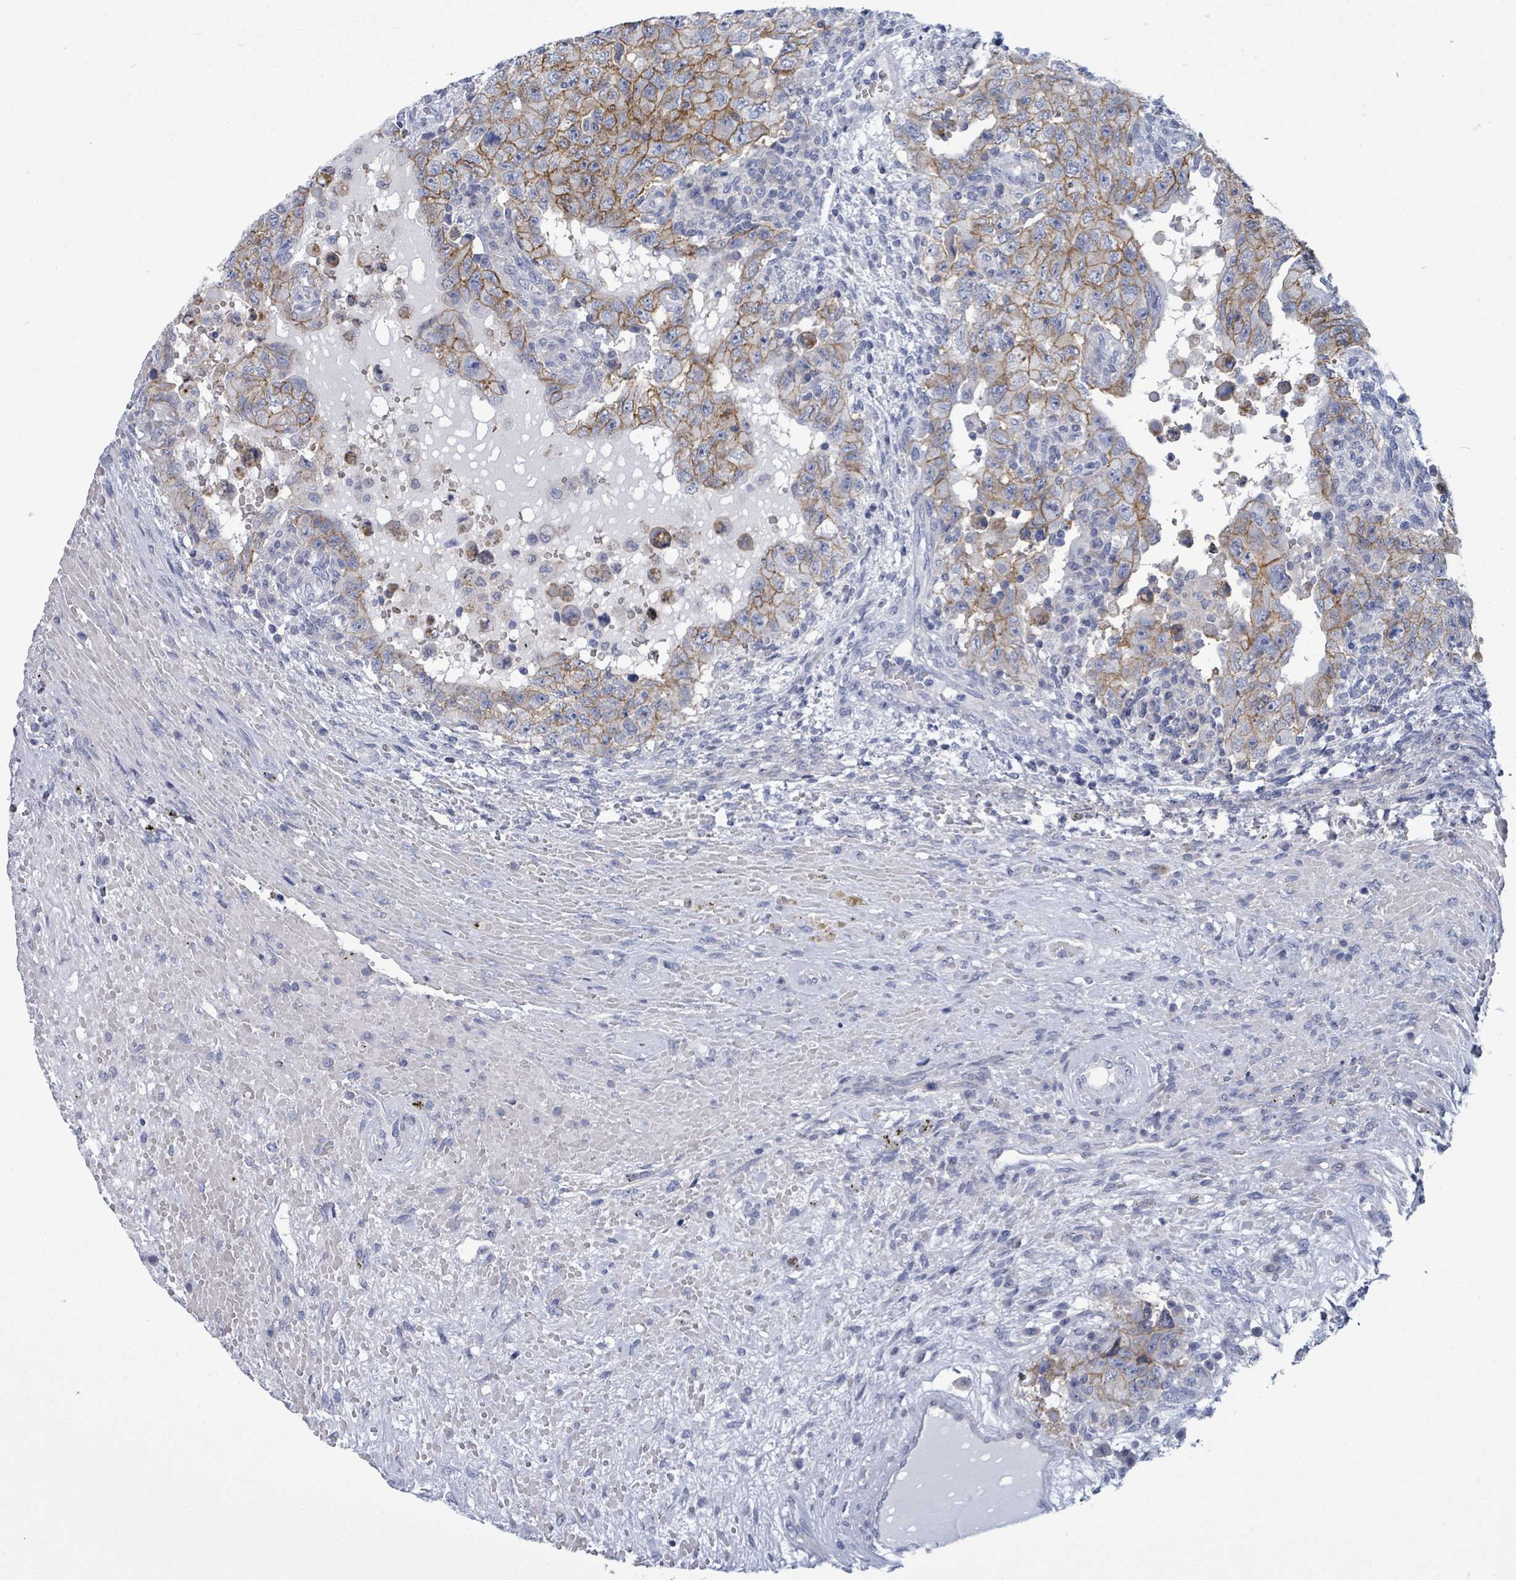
{"staining": {"intensity": "moderate", "quantity": "25%-75%", "location": "cytoplasmic/membranous"}, "tissue": "testis cancer", "cell_type": "Tumor cells", "image_type": "cancer", "snomed": [{"axis": "morphology", "description": "Carcinoma, Embryonal, NOS"}, {"axis": "topography", "description": "Testis"}], "caption": "Protein expression by IHC displays moderate cytoplasmic/membranous positivity in about 25%-75% of tumor cells in testis cancer (embryonal carcinoma).", "gene": "BSG", "patient": {"sex": "male", "age": 26}}